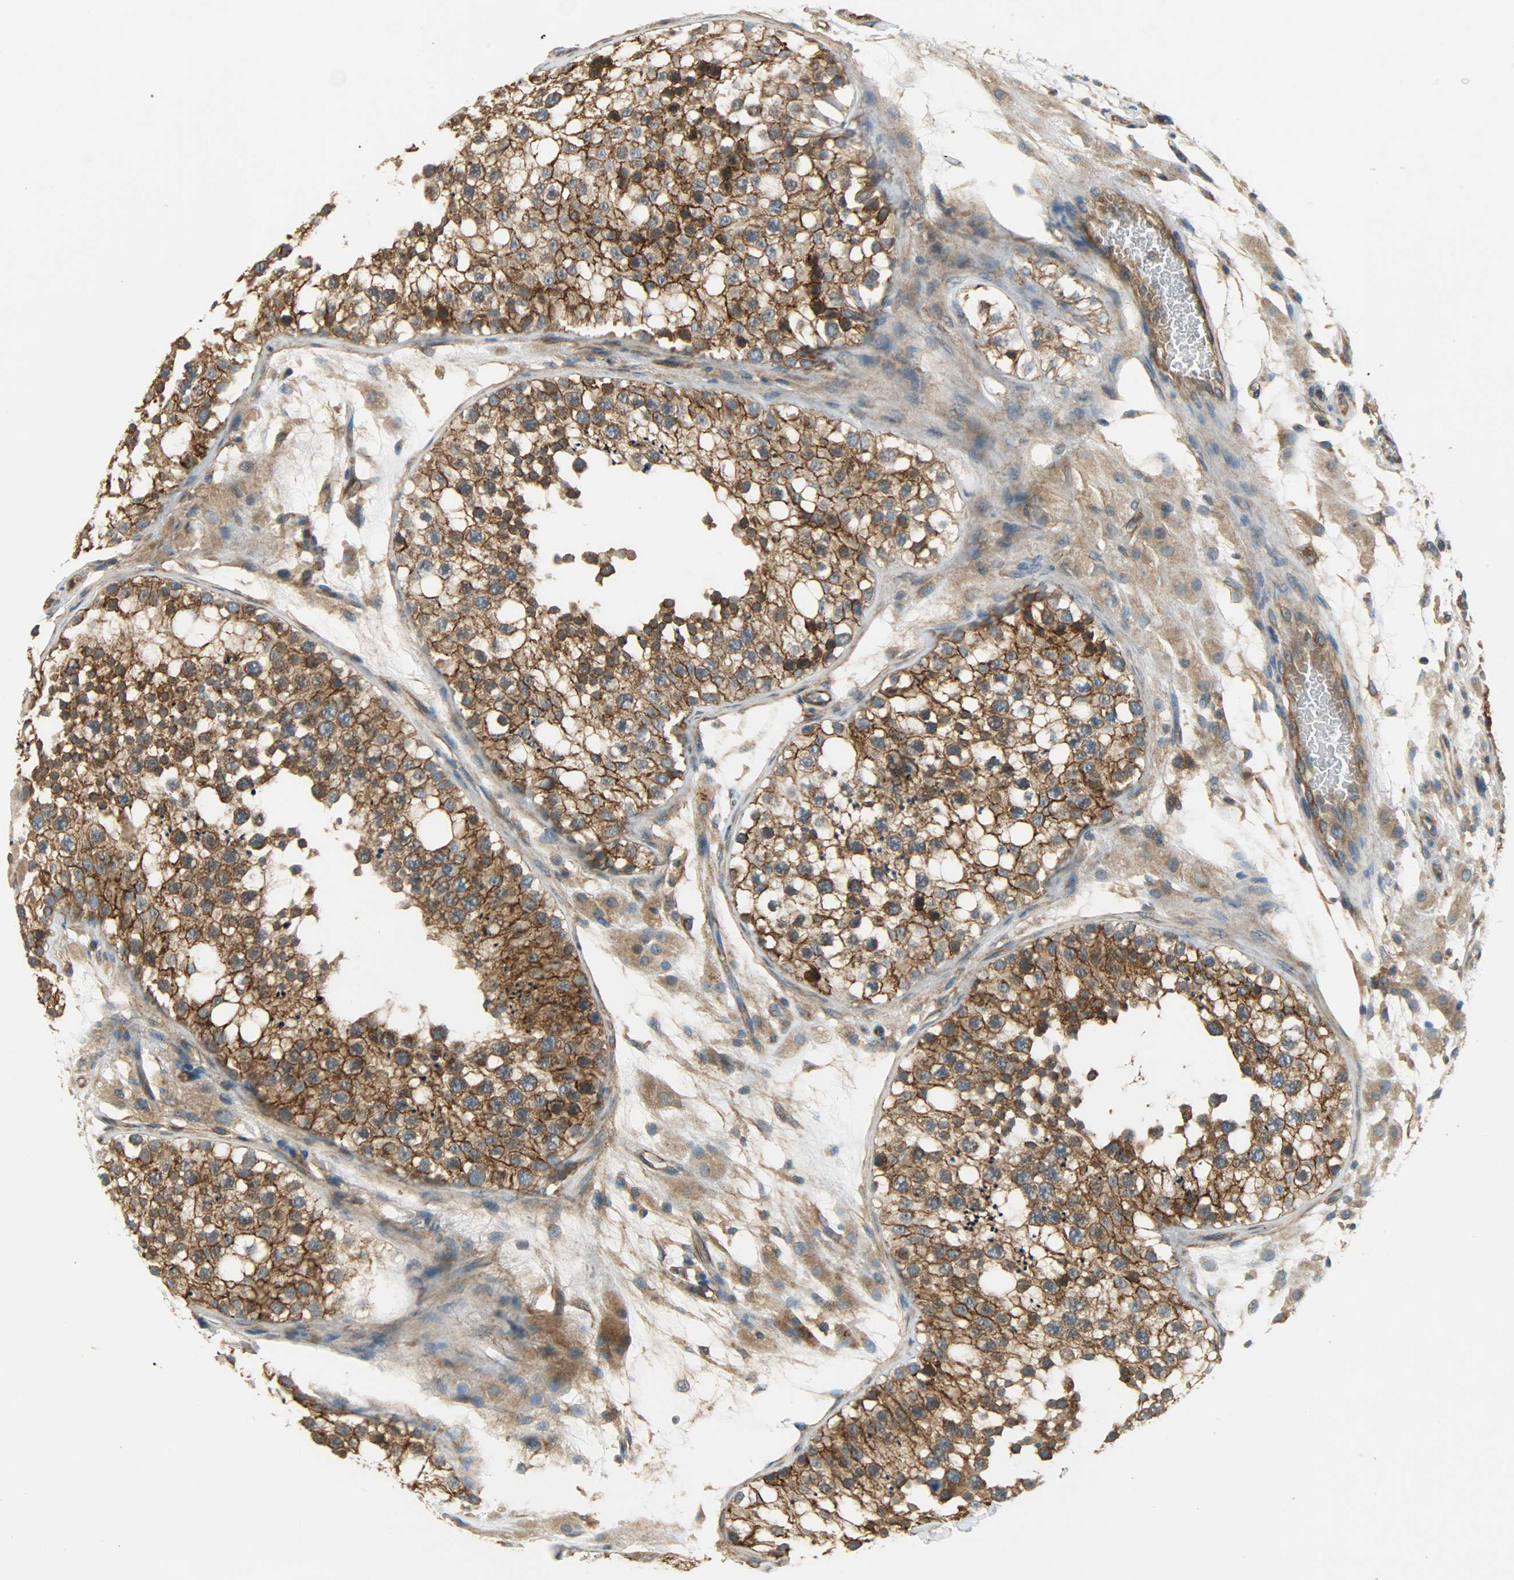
{"staining": {"intensity": "strong", "quantity": ">75%", "location": "cytoplasmic/membranous"}, "tissue": "testis", "cell_type": "Cells in seminiferous ducts", "image_type": "normal", "snomed": [{"axis": "morphology", "description": "Normal tissue, NOS"}, {"axis": "topography", "description": "Testis"}], "caption": "IHC of benign testis reveals high levels of strong cytoplasmic/membranous positivity in approximately >75% of cells in seminiferous ducts. (IHC, brightfield microscopy, high magnification).", "gene": "KIAA1217", "patient": {"sex": "male", "age": 26}}